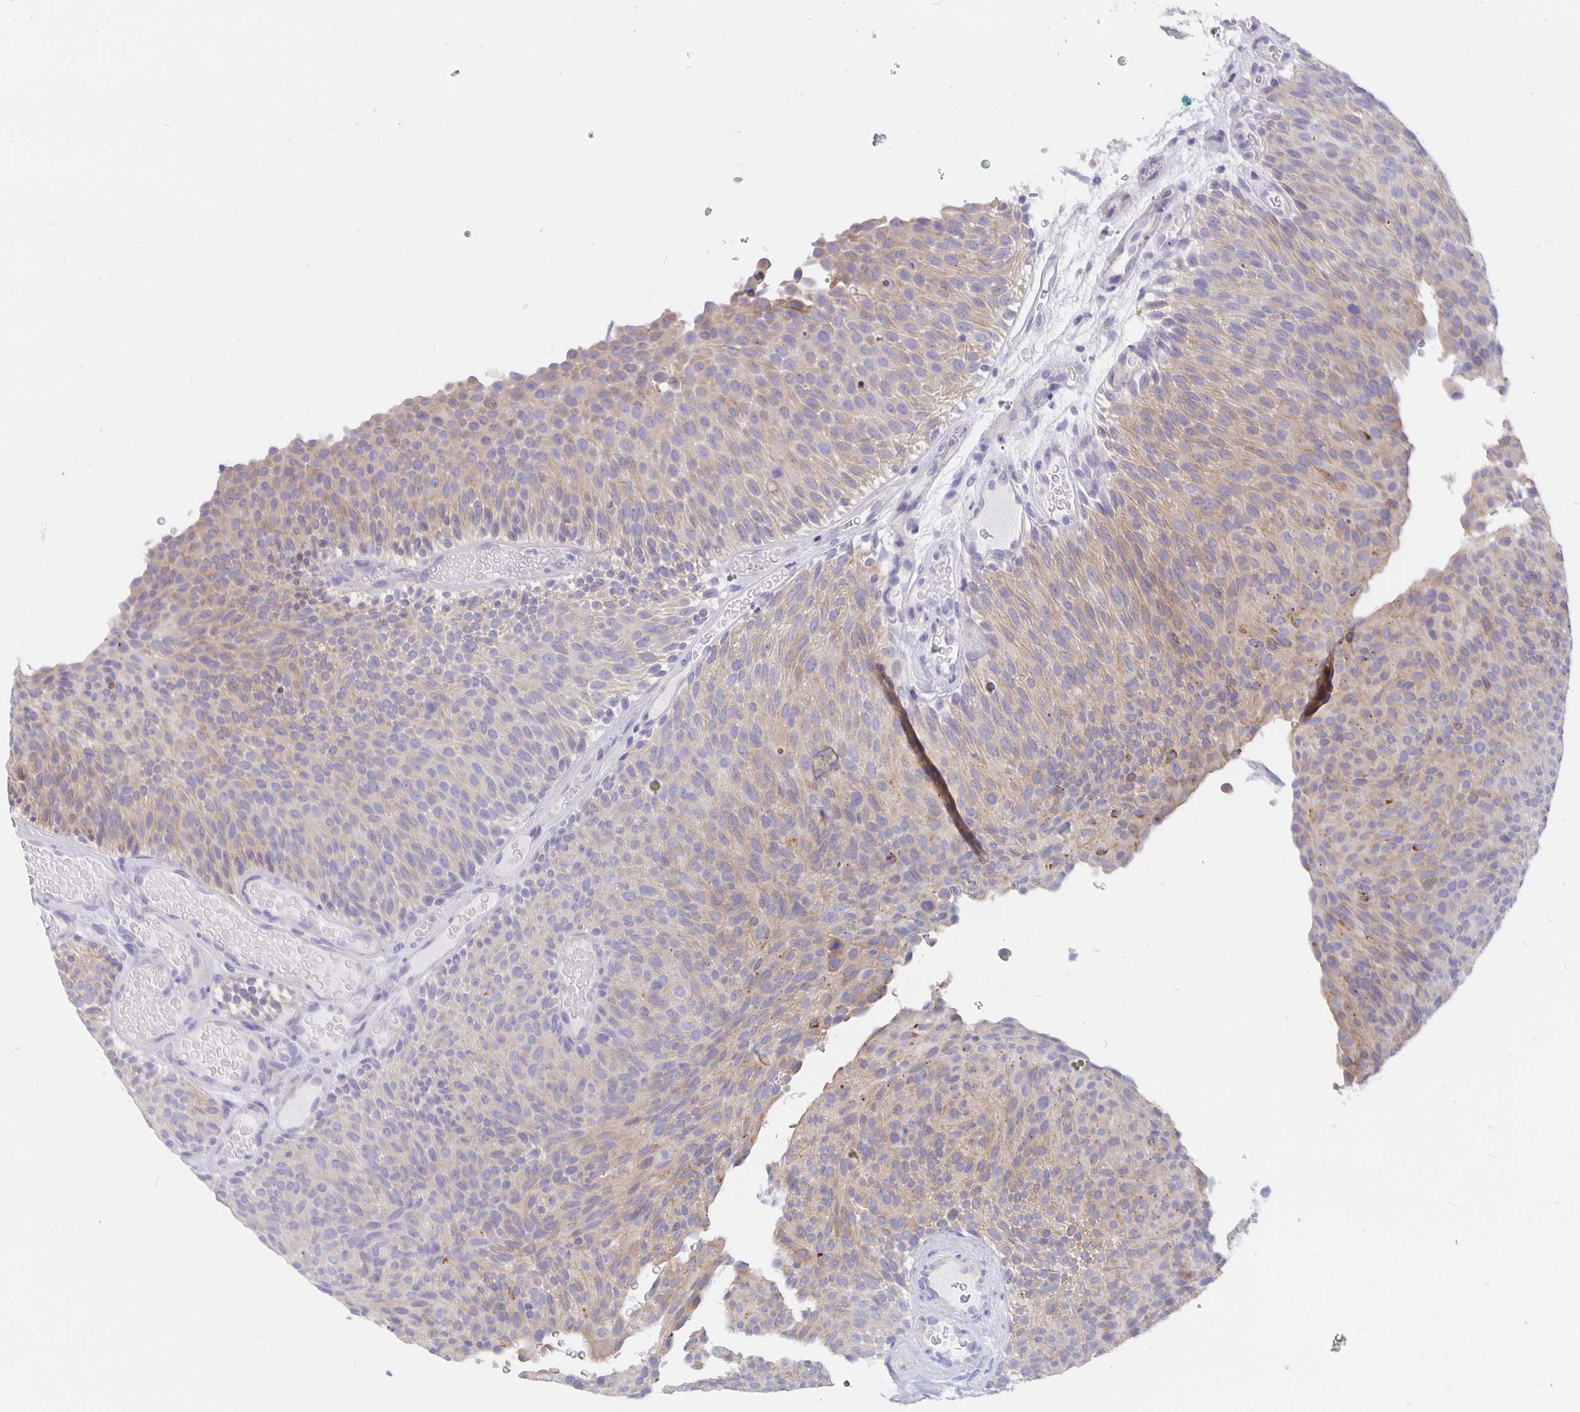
{"staining": {"intensity": "moderate", "quantity": "25%-75%", "location": "cytoplasmic/membranous"}, "tissue": "urothelial cancer", "cell_type": "Tumor cells", "image_type": "cancer", "snomed": [{"axis": "morphology", "description": "Urothelial carcinoma, Low grade"}, {"axis": "topography", "description": "Urinary bladder"}], "caption": "IHC of low-grade urothelial carcinoma reveals medium levels of moderate cytoplasmic/membranous staining in approximately 25%-75% of tumor cells.", "gene": "CFAP74", "patient": {"sex": "male", "age": 78}}